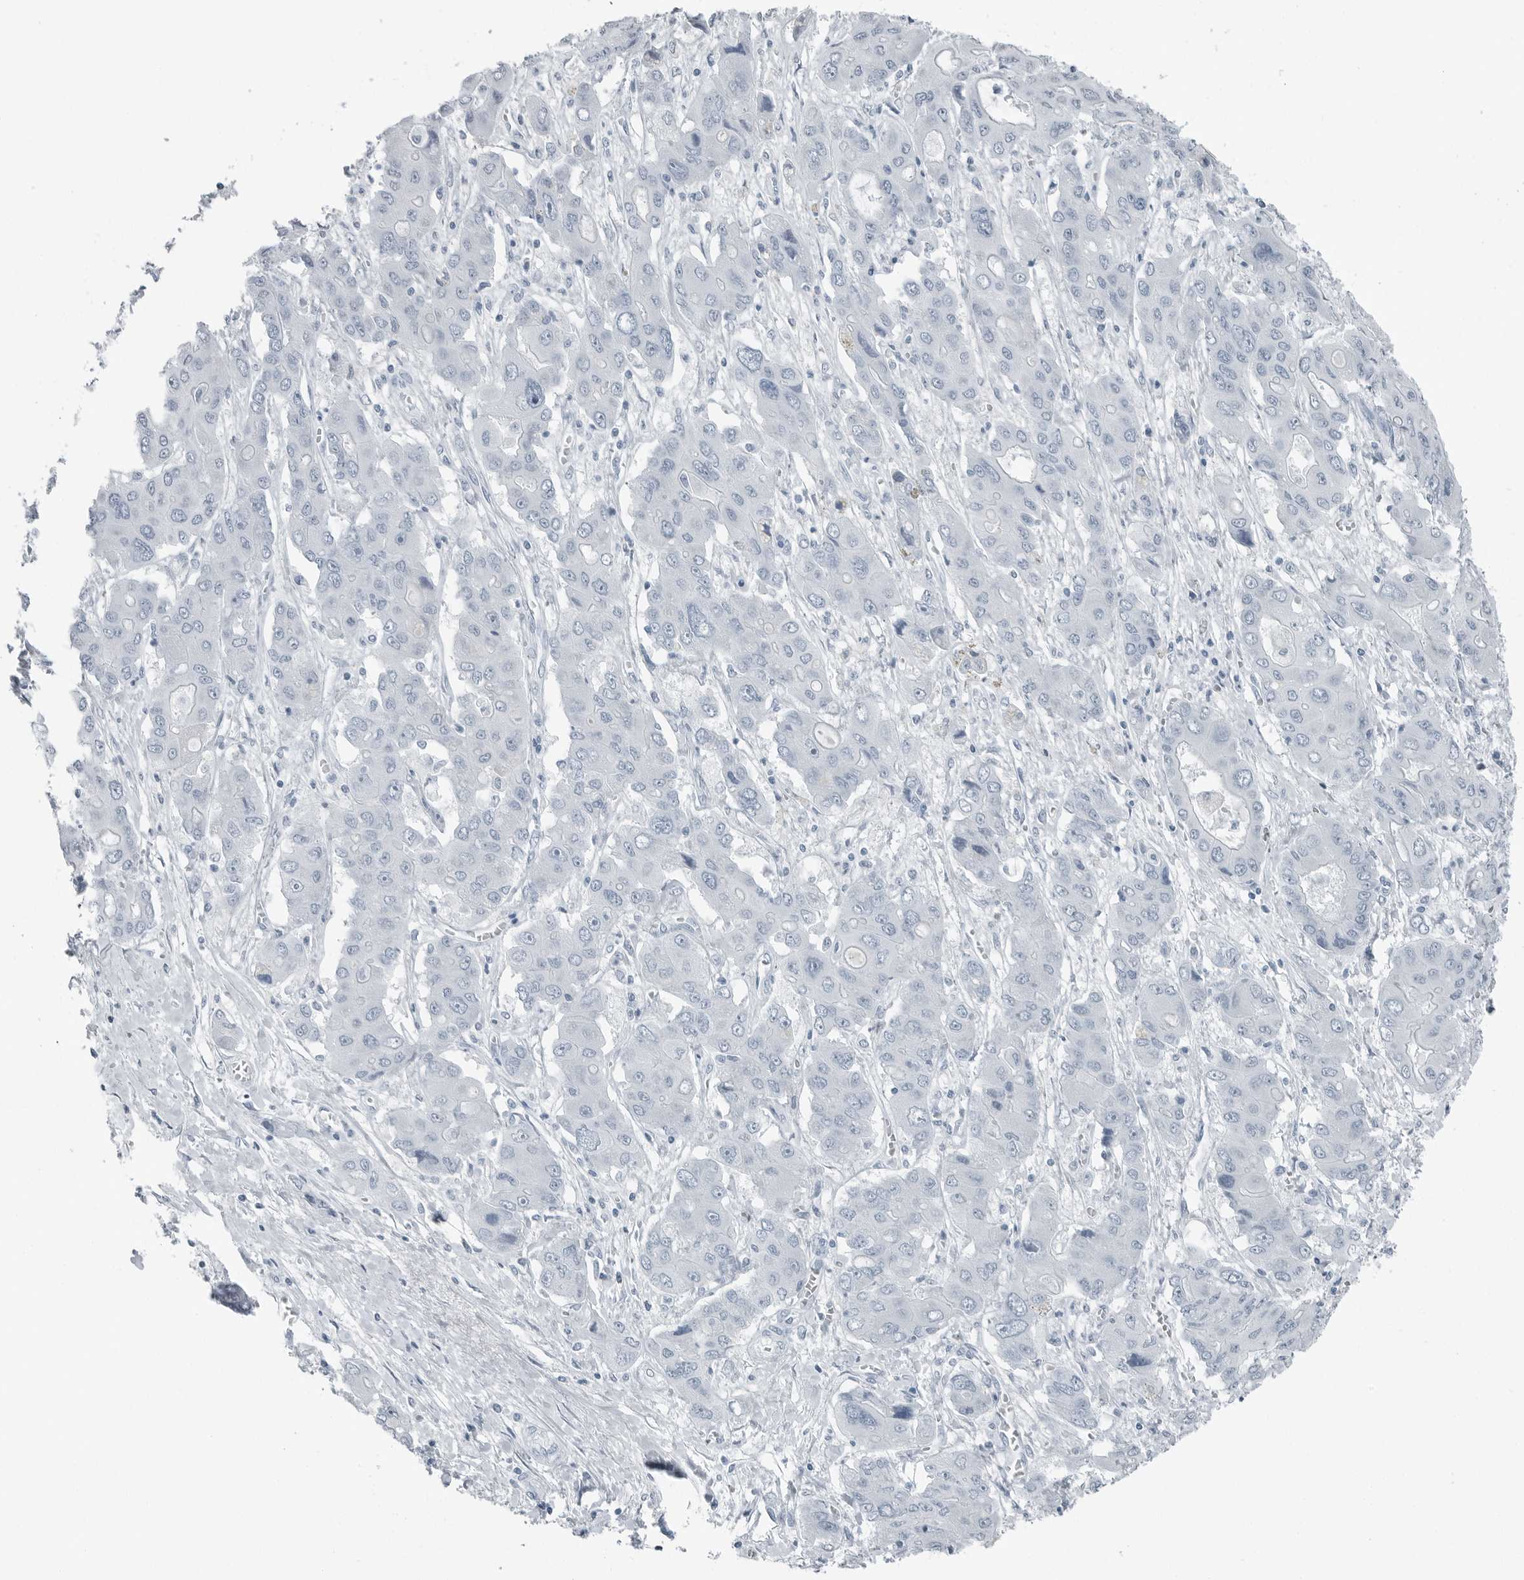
{"staining": {"intensity": "negative", "quantity": "none", "location": "none"}, "tissue": "liver cancer", "cell_type": "Tumor cells", "image_type": "cancer", "snomed": [{"axis": "morphology", "description": "Cholangiocarcinoma"}, {"axis": "topography", "description": "Liver"}], "caption": "IHC of human liver cancer shows no positivity in tumor cells.", "gene": "FABP6", "patient": {"sex": "male", "age": 67}}